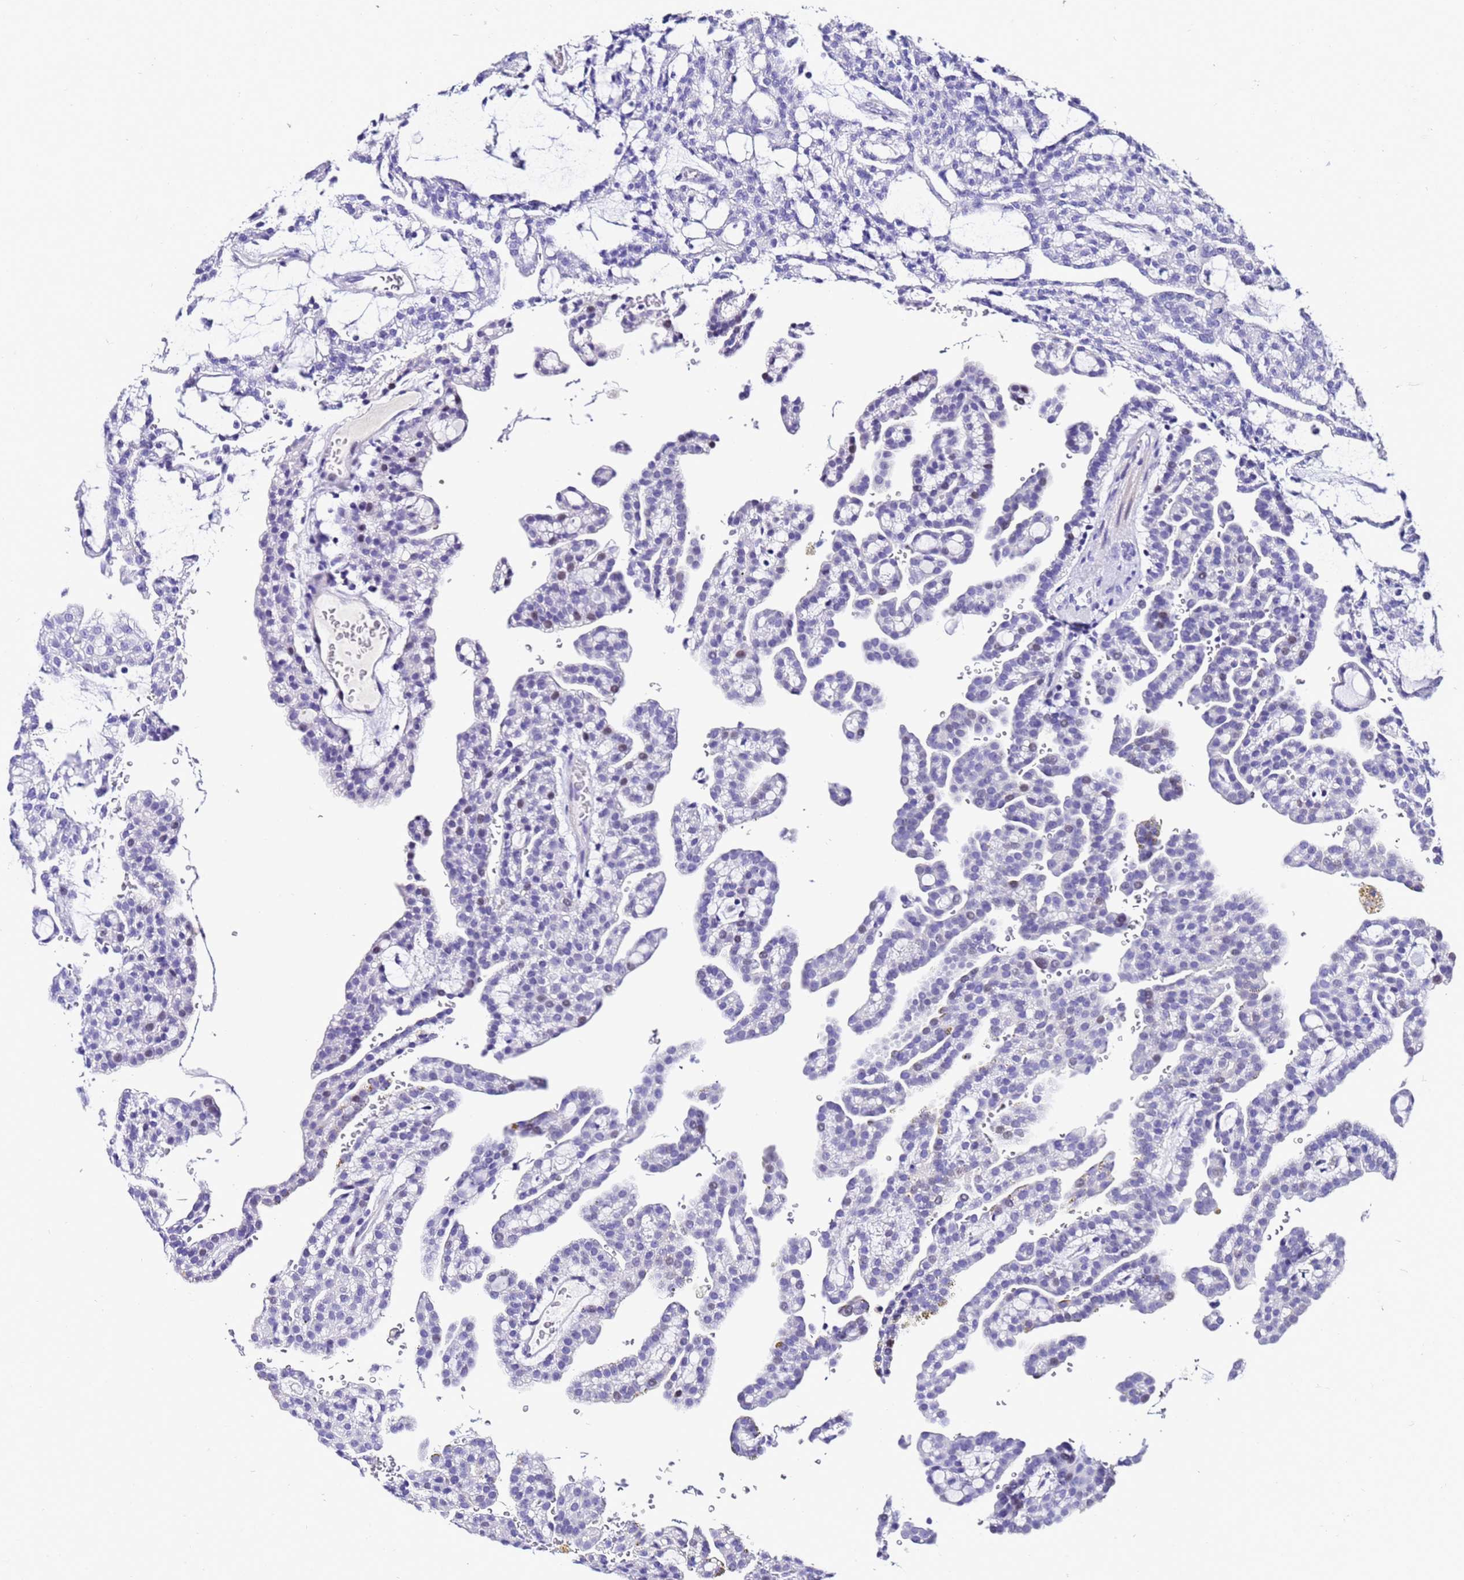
{"staining": {"intensity": "weak", "quantity": "<25%", "location": "nuclear"}, "tissue": "renal cancer", "cell_type": "Tumor cells", "image_type": "cancer", "snomed": [{"axis": "morphology", "description": "Adenocarcinoma, NOS"}, {"axis": "topography", "description": "Kidney"}], "caption": "The histopathology image exhibits no staining of tumor cells in adenocarcinoma (renal).", "gene": "ZNF417", "patient": {"sex": "male", "age": 63}}